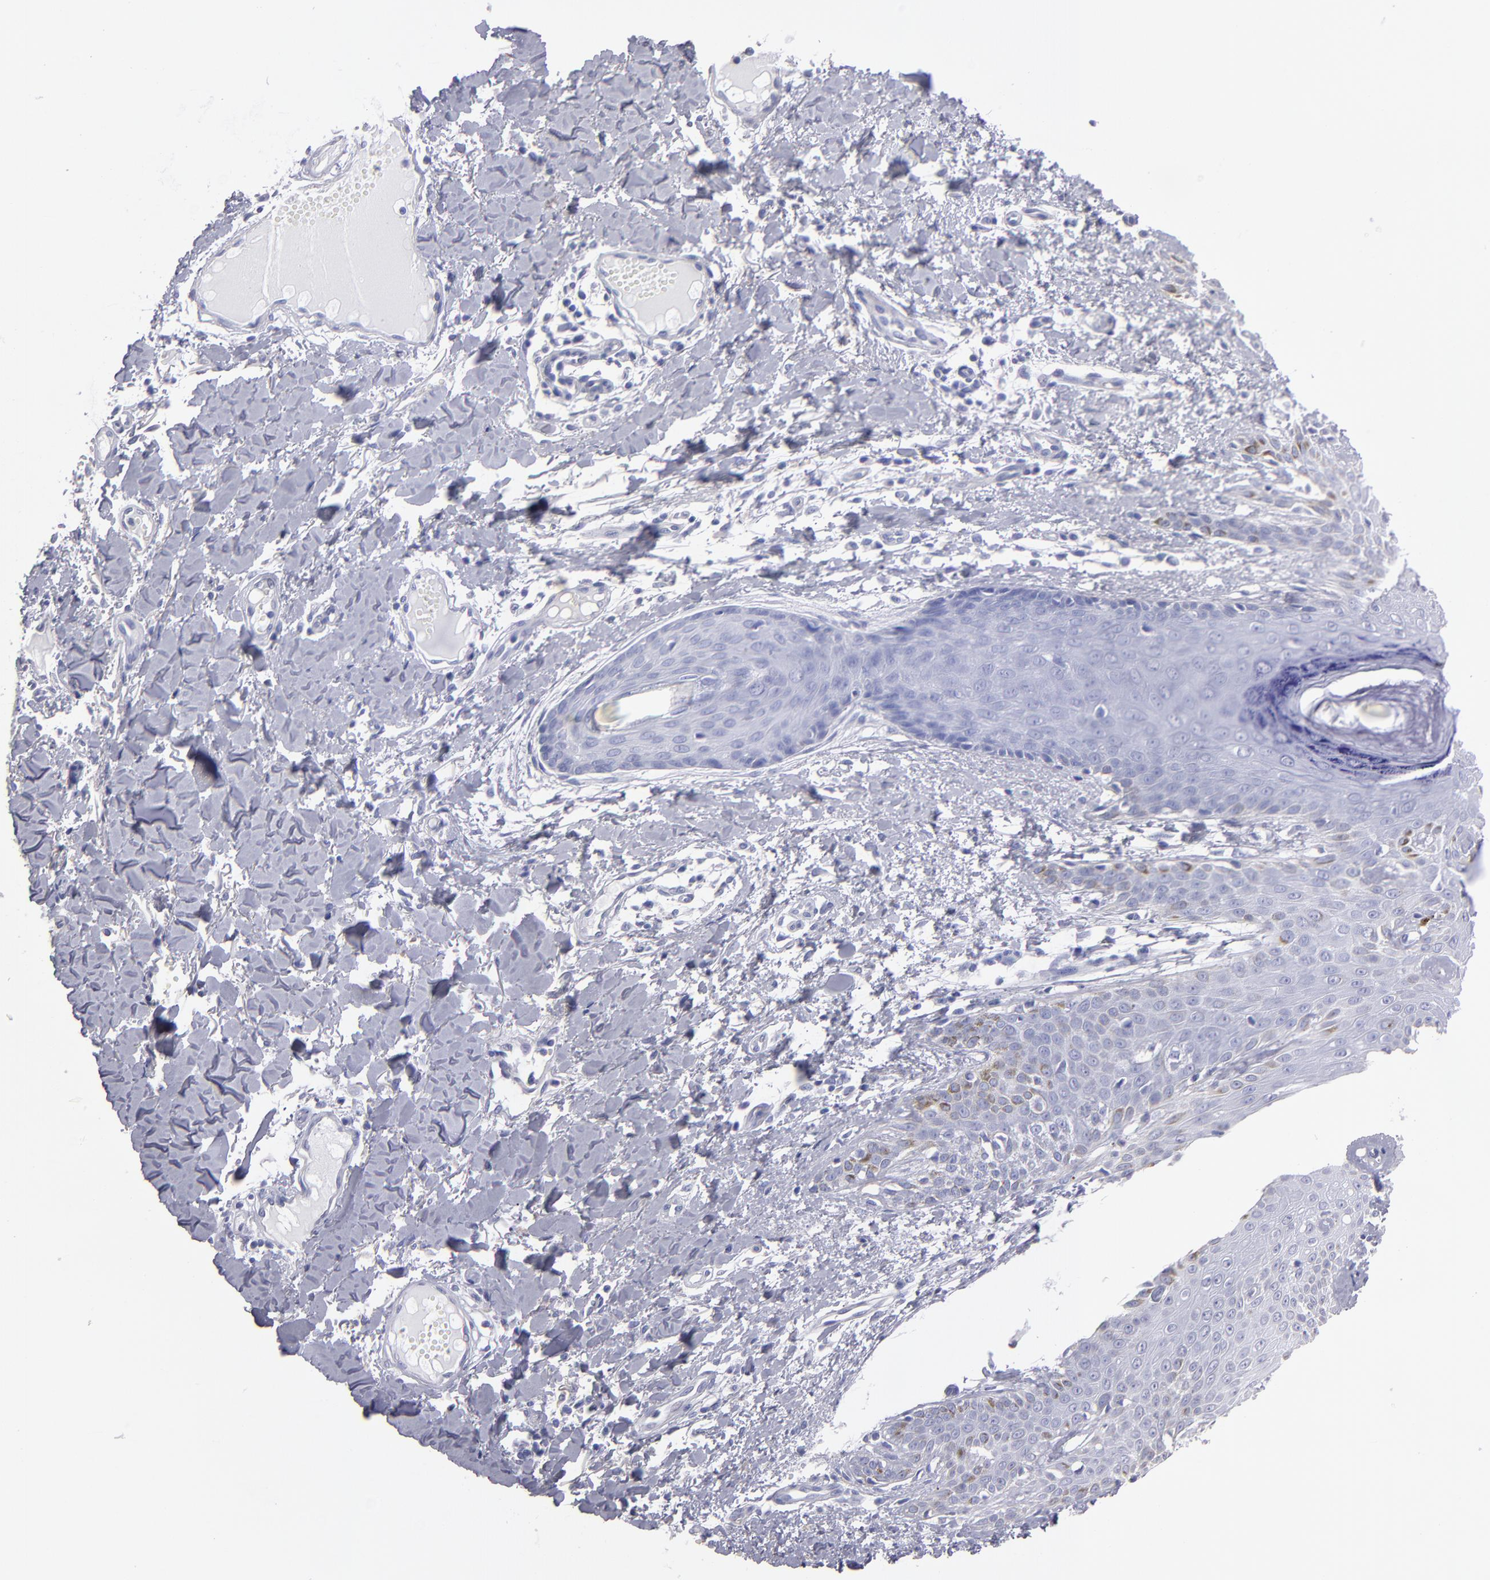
{"staining": {"intensity": "negative", "quantity": "none", "location": "none"}, "tissue": "skin cancer", "cell_type": "Tumor cells", "image_type": "cancer", "snomed": [{"axis": "morphology", "description": "Basal cell carcinoma"}, {"axis": "topography", "description": "Skin"}], "caption": "Tumor cells show no significant protein staining in skin cancer.", "gene": "MB", "patient": {"sex": "male", "age": 67}}